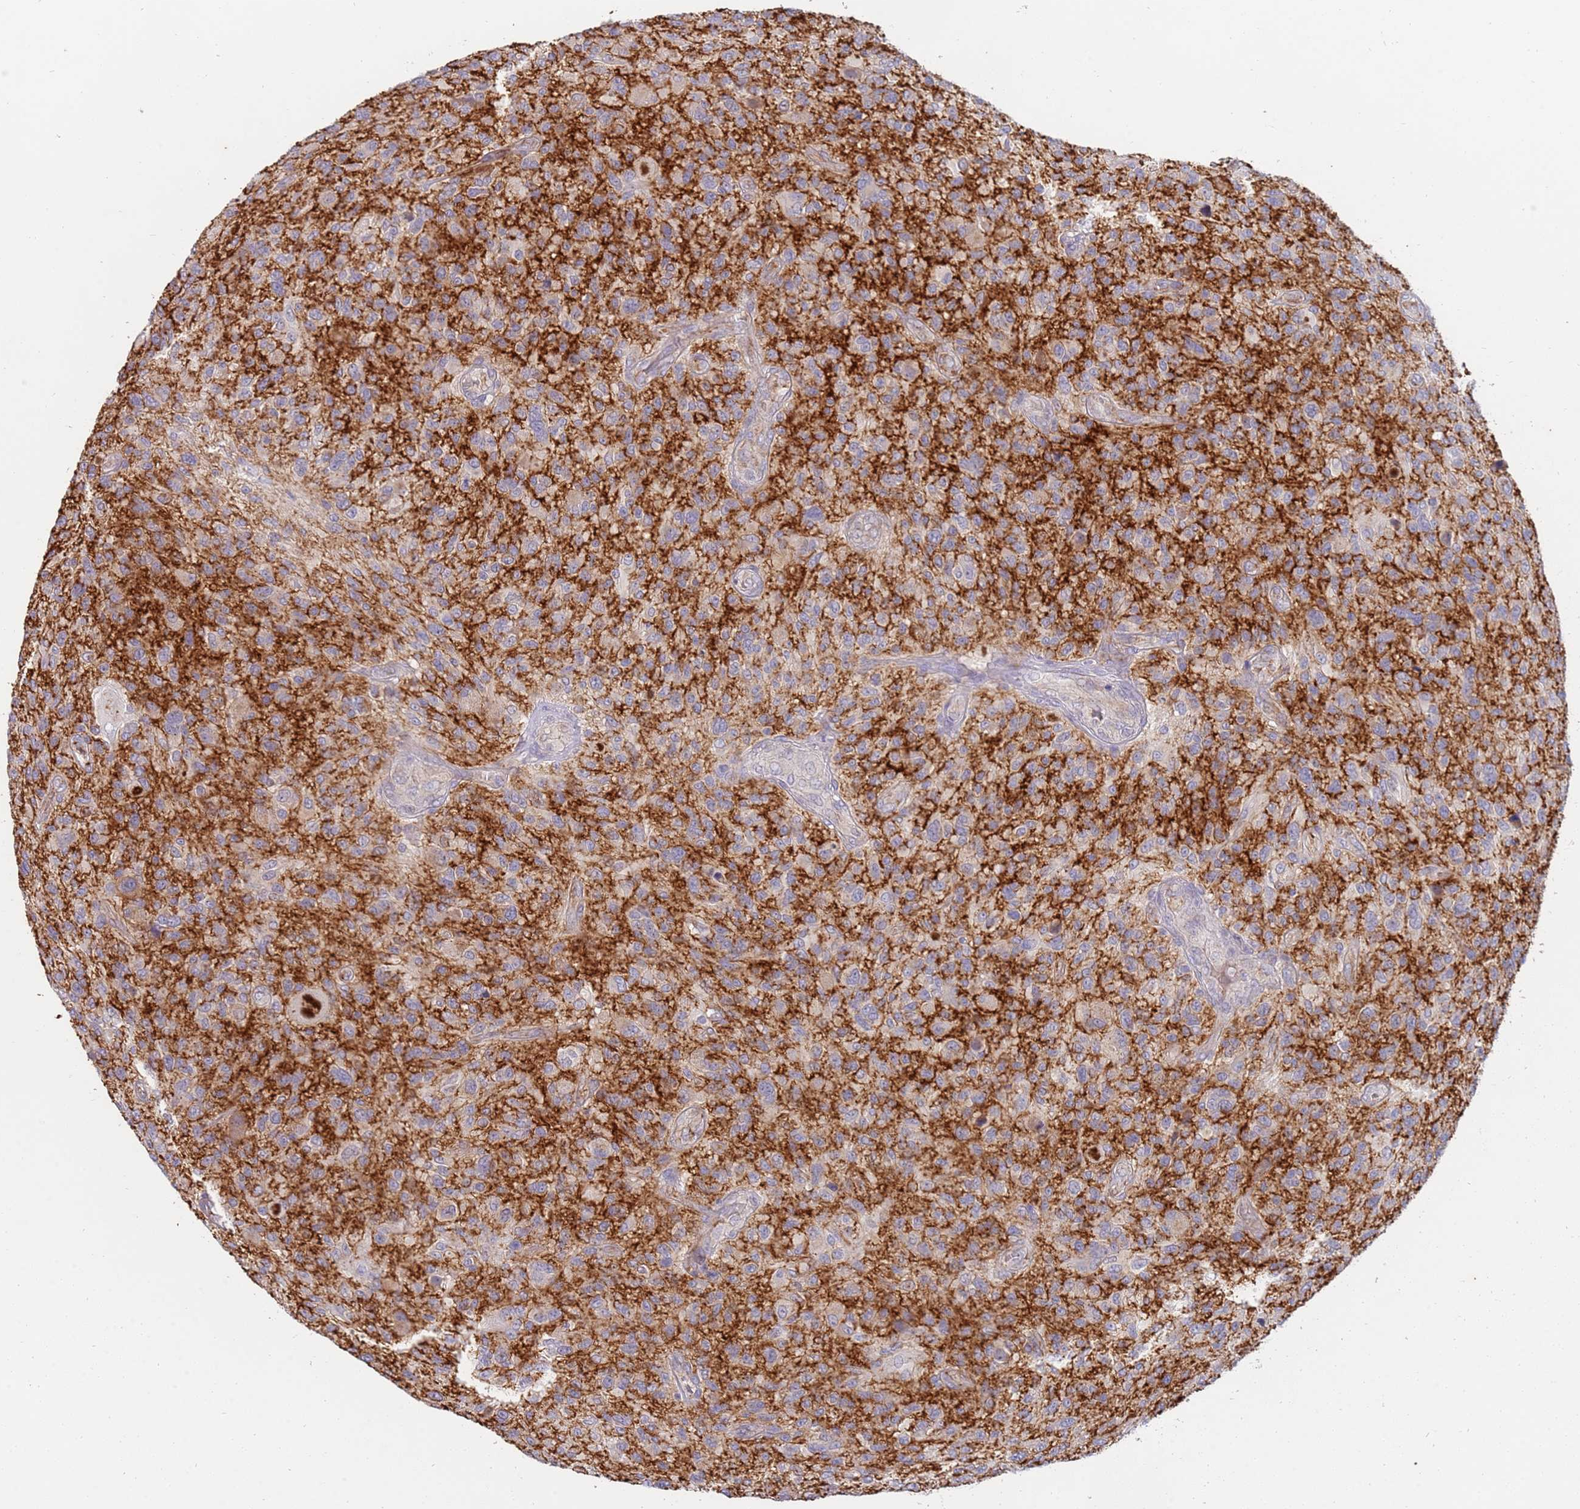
{"staining": {"intensity": "negative", "quantity": "none", "location": "none"}, "tissue": "glioma", "cell_type": "Tumor cells", "image_type": "cancer", "snomed": [{"axis": "morphology", "description": "Glioma, malignant, High grade"}, {"axis": "topography", "description": "Brain"}], "caption": "An image of human high-grade glioma (malignant) is negative for staining in tumor cells.", "gene": "NMUR2", "patient": {"sex": "male", "age": 47}}